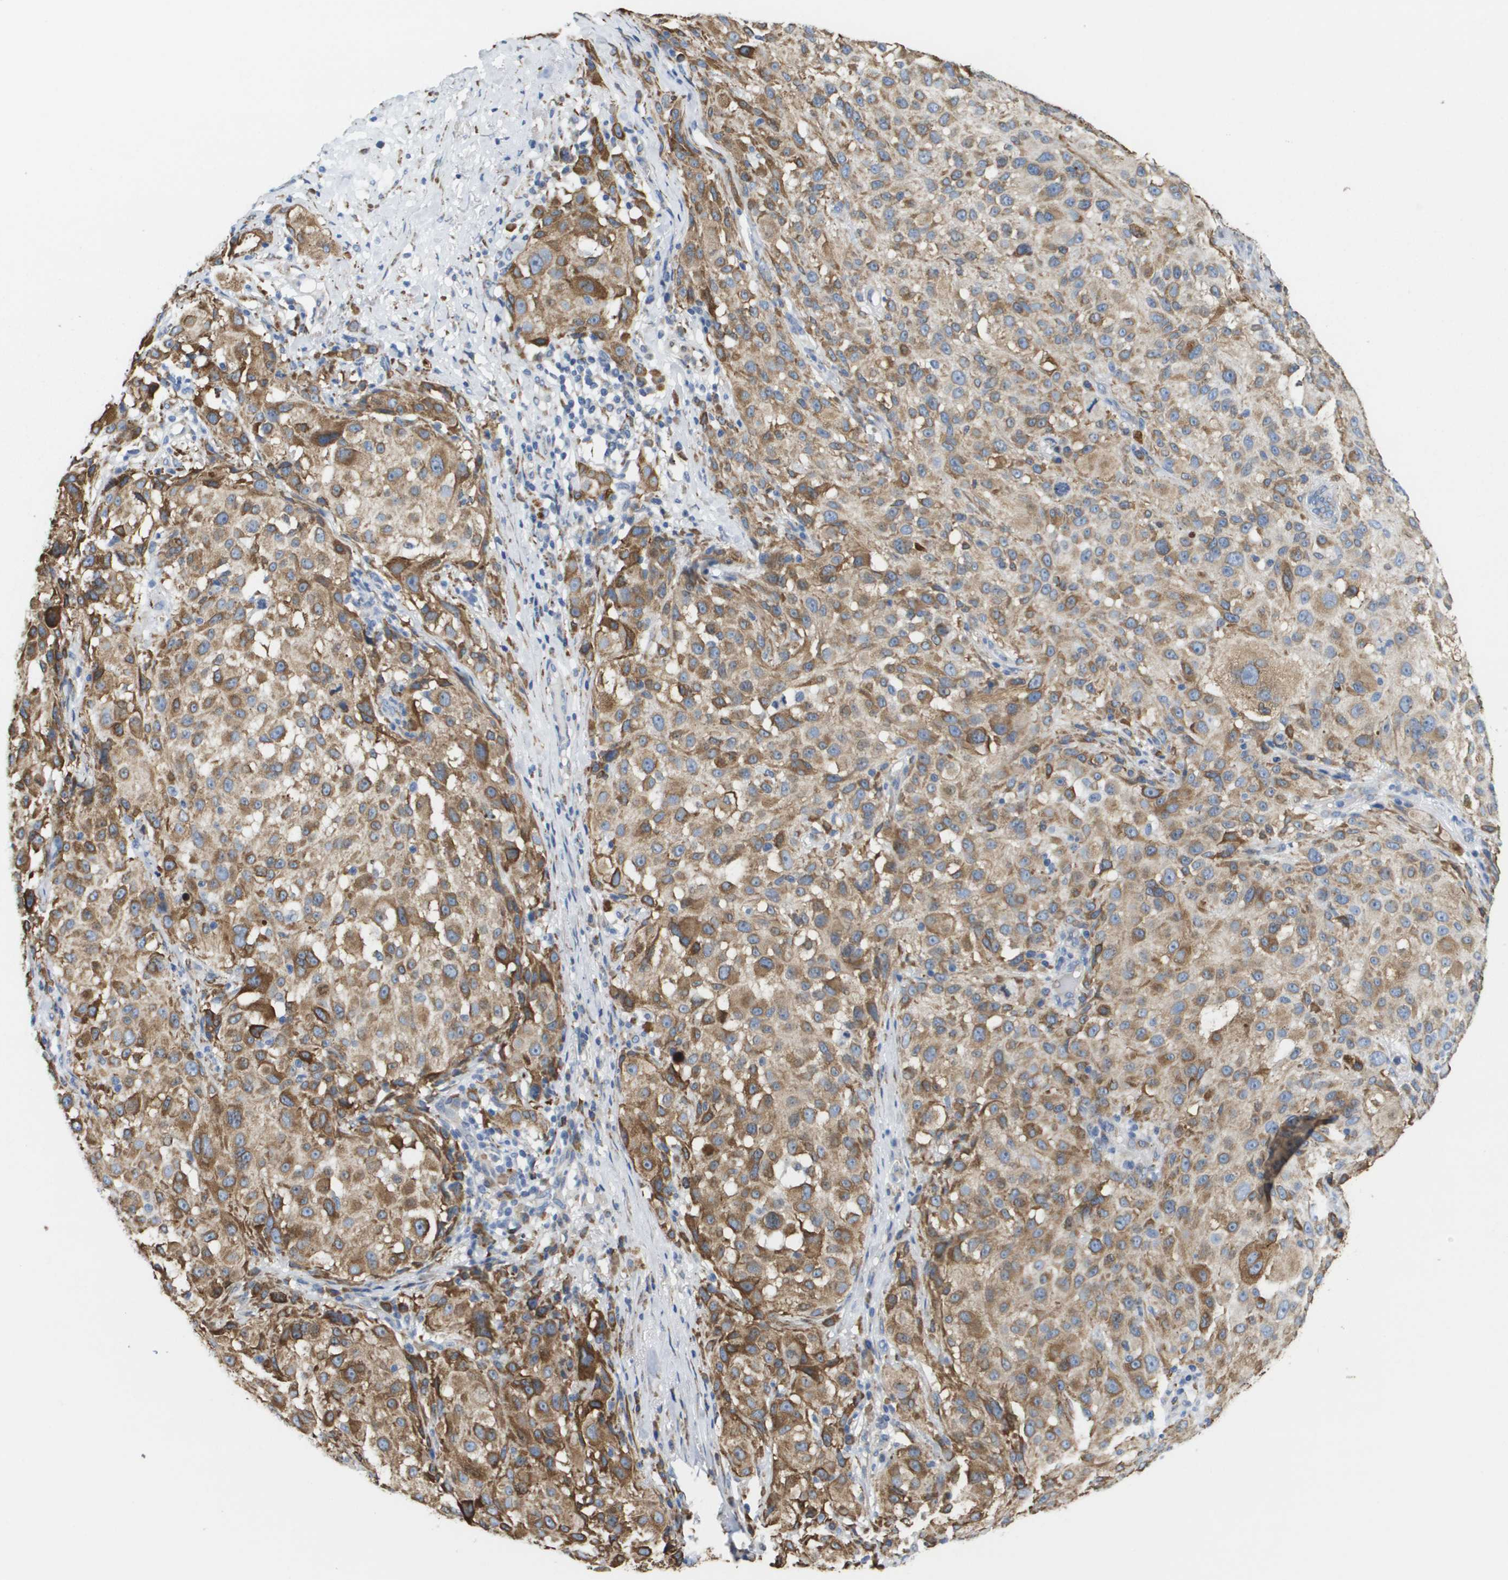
{"staining": {"intensity": "moderate", "quantity": ">75%", "location": "cytoplasmic/membranous"}, "tissue": "melanoma", "cell_type": "Tumor cells", "image_type": "cancer", "snomed": [{"axis": "morphology", "description": "Necrosis, NOS"}, {"axis": "morphology", "description": "Malignant melanoma, NOS"}, {"axis": "topography", "description": "Skin"}], "caption": "A medium amount of moderate cytoplasmic/membranous staining is identified in about >75% of tumor cells in malignant melanoma tissue.", "gene": "ST3GAL2", "patient": {"sex": "female", "age": 87}}